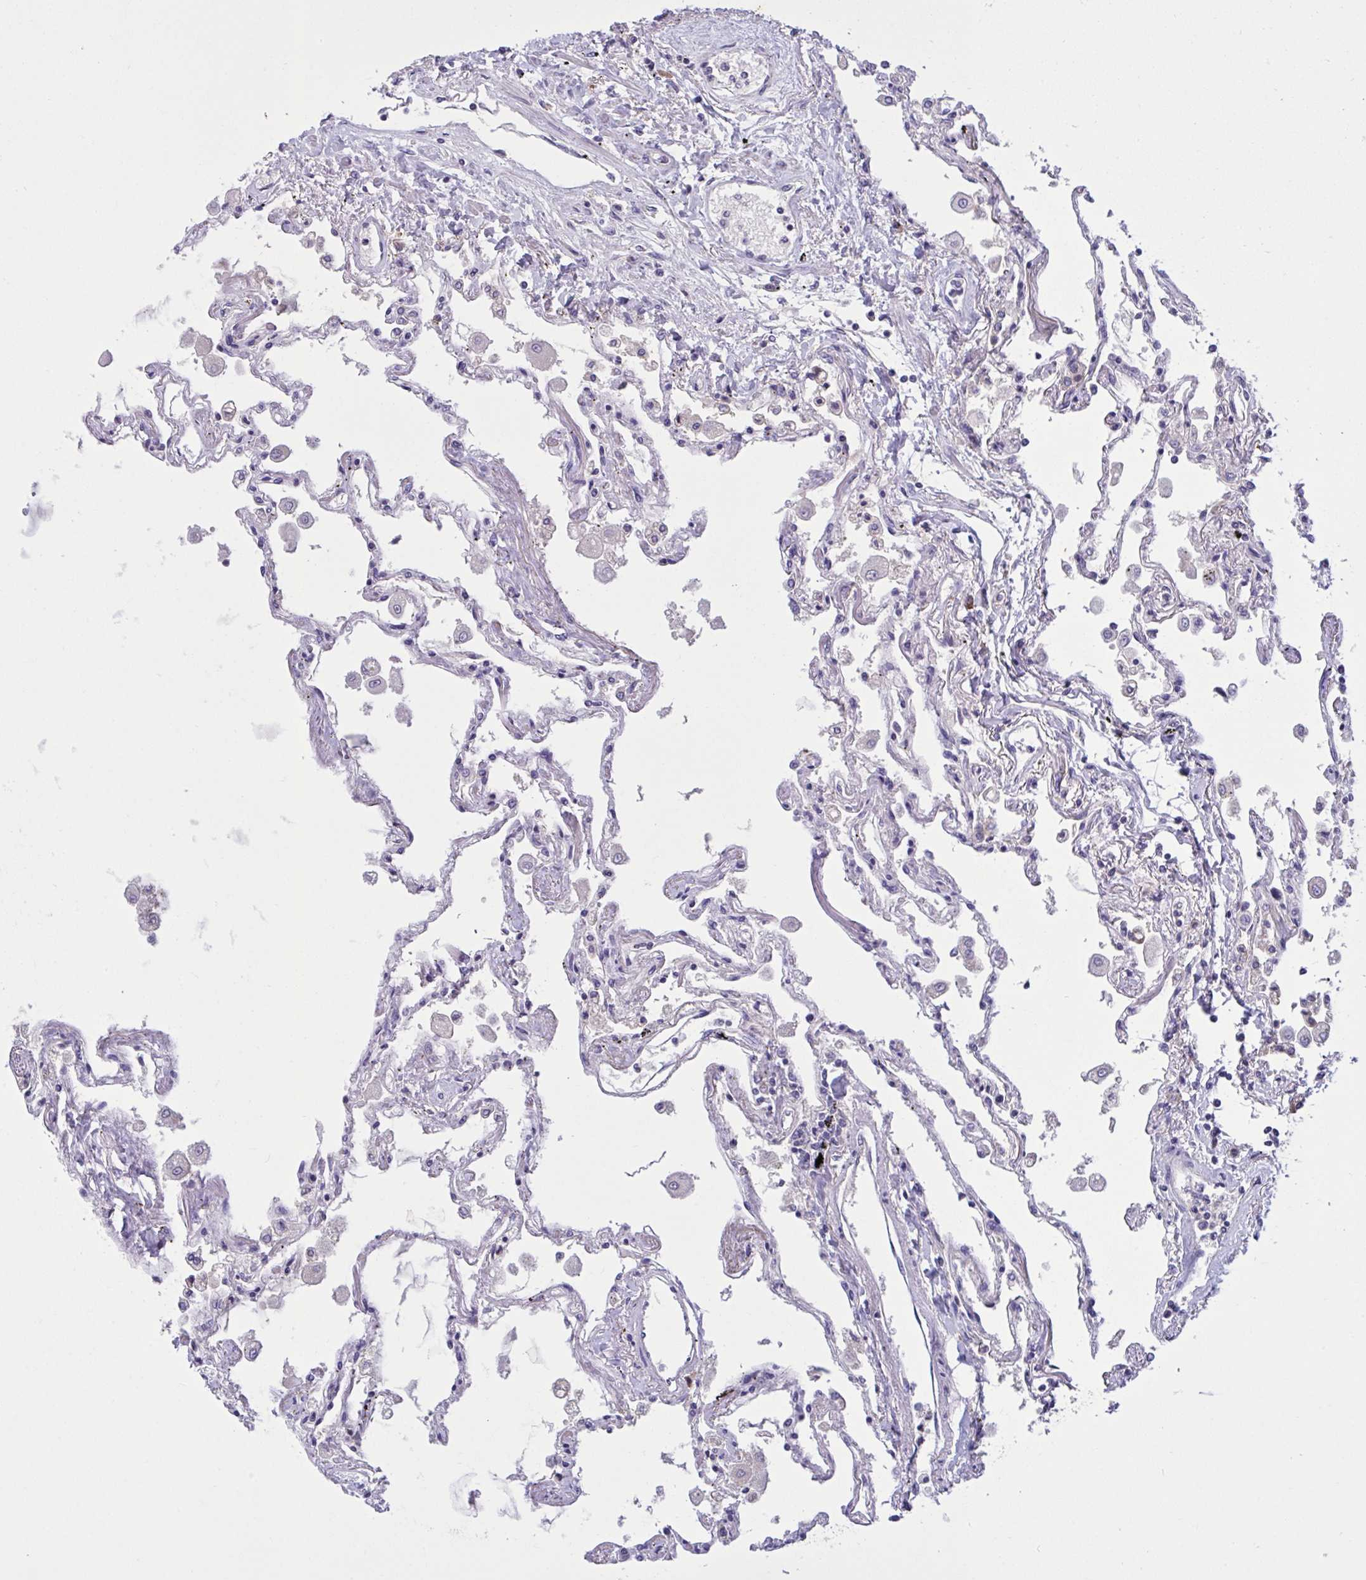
{"staining": {"intensity": "weak", "quantity": "<25%", "location": "cytoplasmic/membranous"}, "tissue": "lung", "cell_type": "Alveolar cells", "image_type": "normal", "snomed": [{"axis": "morphology", "description": "Normal tissue, NOS"}, {"axis": "morphology", "description": "Adenocarcinoma, NOS"}, {"axis": "topography", "description": "Cartilage tissue"}, {"axis": "topography", "description": "Lung"}], "caption": "Immunohistochemistry (IHC) photomicrograph of normal lung stained for a protein (brown), which exhibits no positivity in alveolar cells. Nuclei are stained in blue.", "gene": "SLC66A1", "patient": {"sex": "female", "age": 67}}